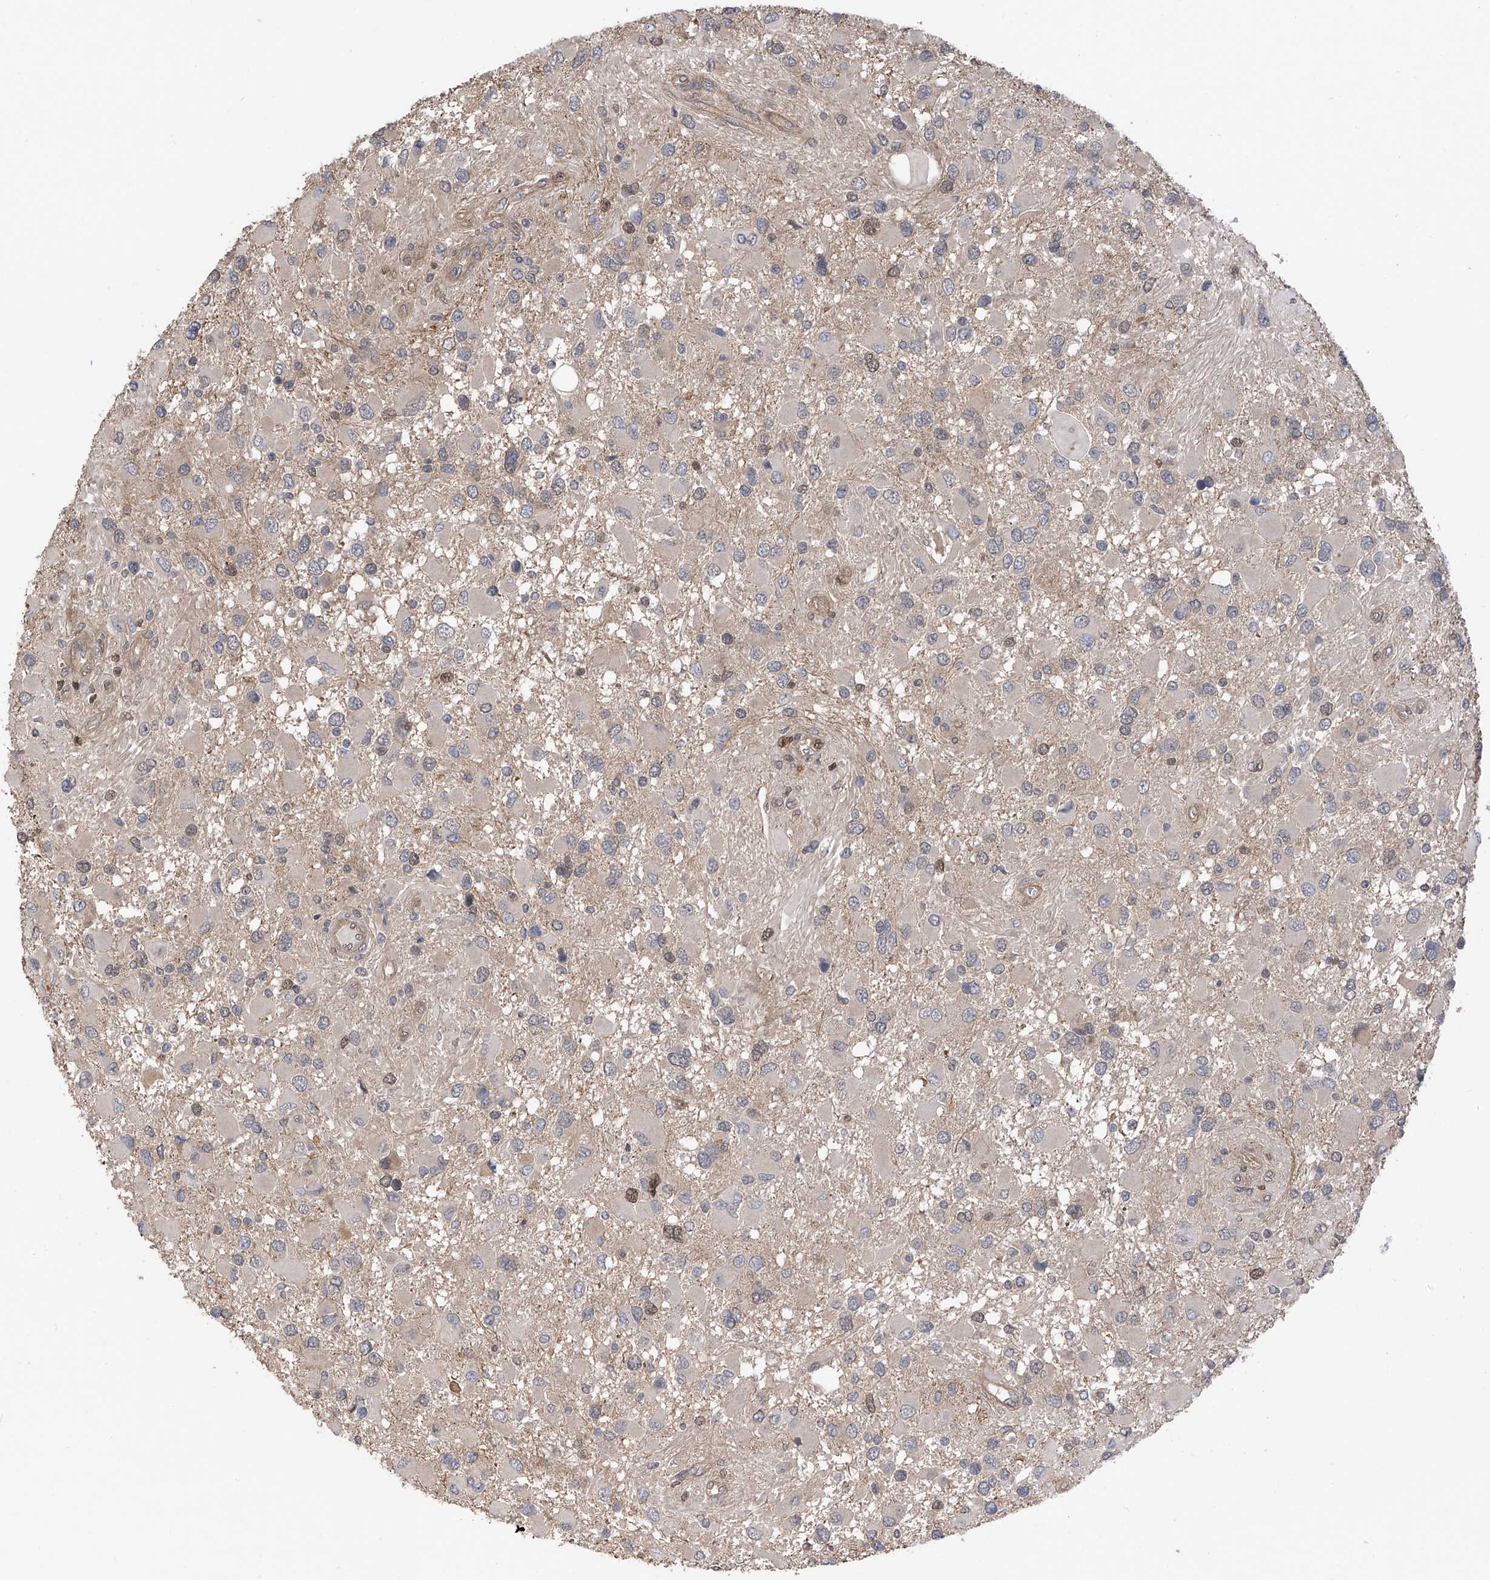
{"staining": {"intensity": "weak", "quantity": "<25%", "location": "nuclear"}, "tissue": "glioma", "cell_type": "Tumor cells", "image_type": "cancer", "snomed": [{"axis": "morphology", "description": "Glioma, malignant, High grade"}, {"axis": "topography", "description": "Brain"}], "caption": "Immunohistochemistry (IHC) of human glioma displays no expression in tumor cells.", "gene": "DNAJC9", "patient": {"sex": "male", "age": 53}}